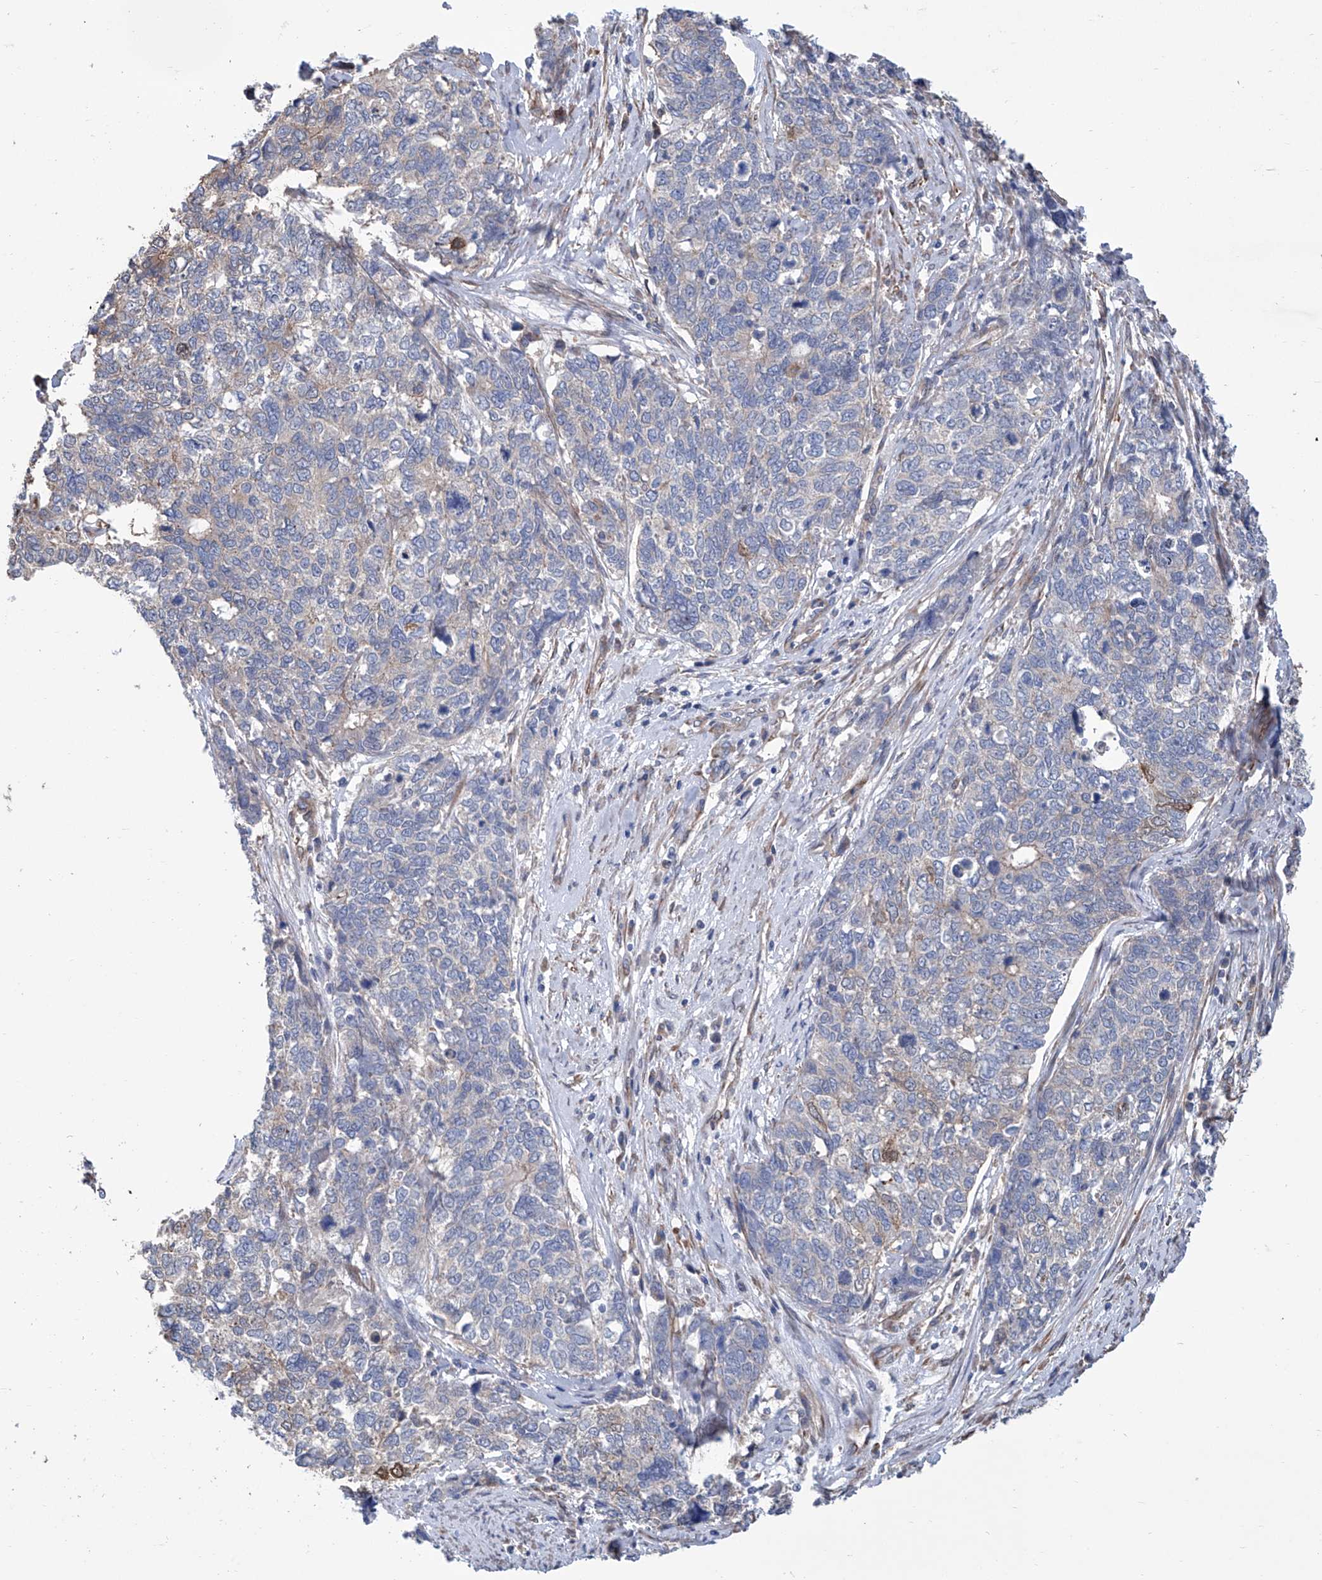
{"staining": {"intensity": "negative", "quantity": "none", "location": "none"}, "tissue": "cervical cancer", "cell_type": "Tumor cells", "image_type": "cancer", "snomed": [{"axis": "morphology", "description": "Squamous cell carcinoma, NOS"}, {"axis": "topography", "description": "Cervix"}], "caption": "Protein analysis of squamous cell carcinoma (cervical) shows no significant staining in tumor cells.", "gene": "SMS", "patient": {"sex": "female", "age": 63}}